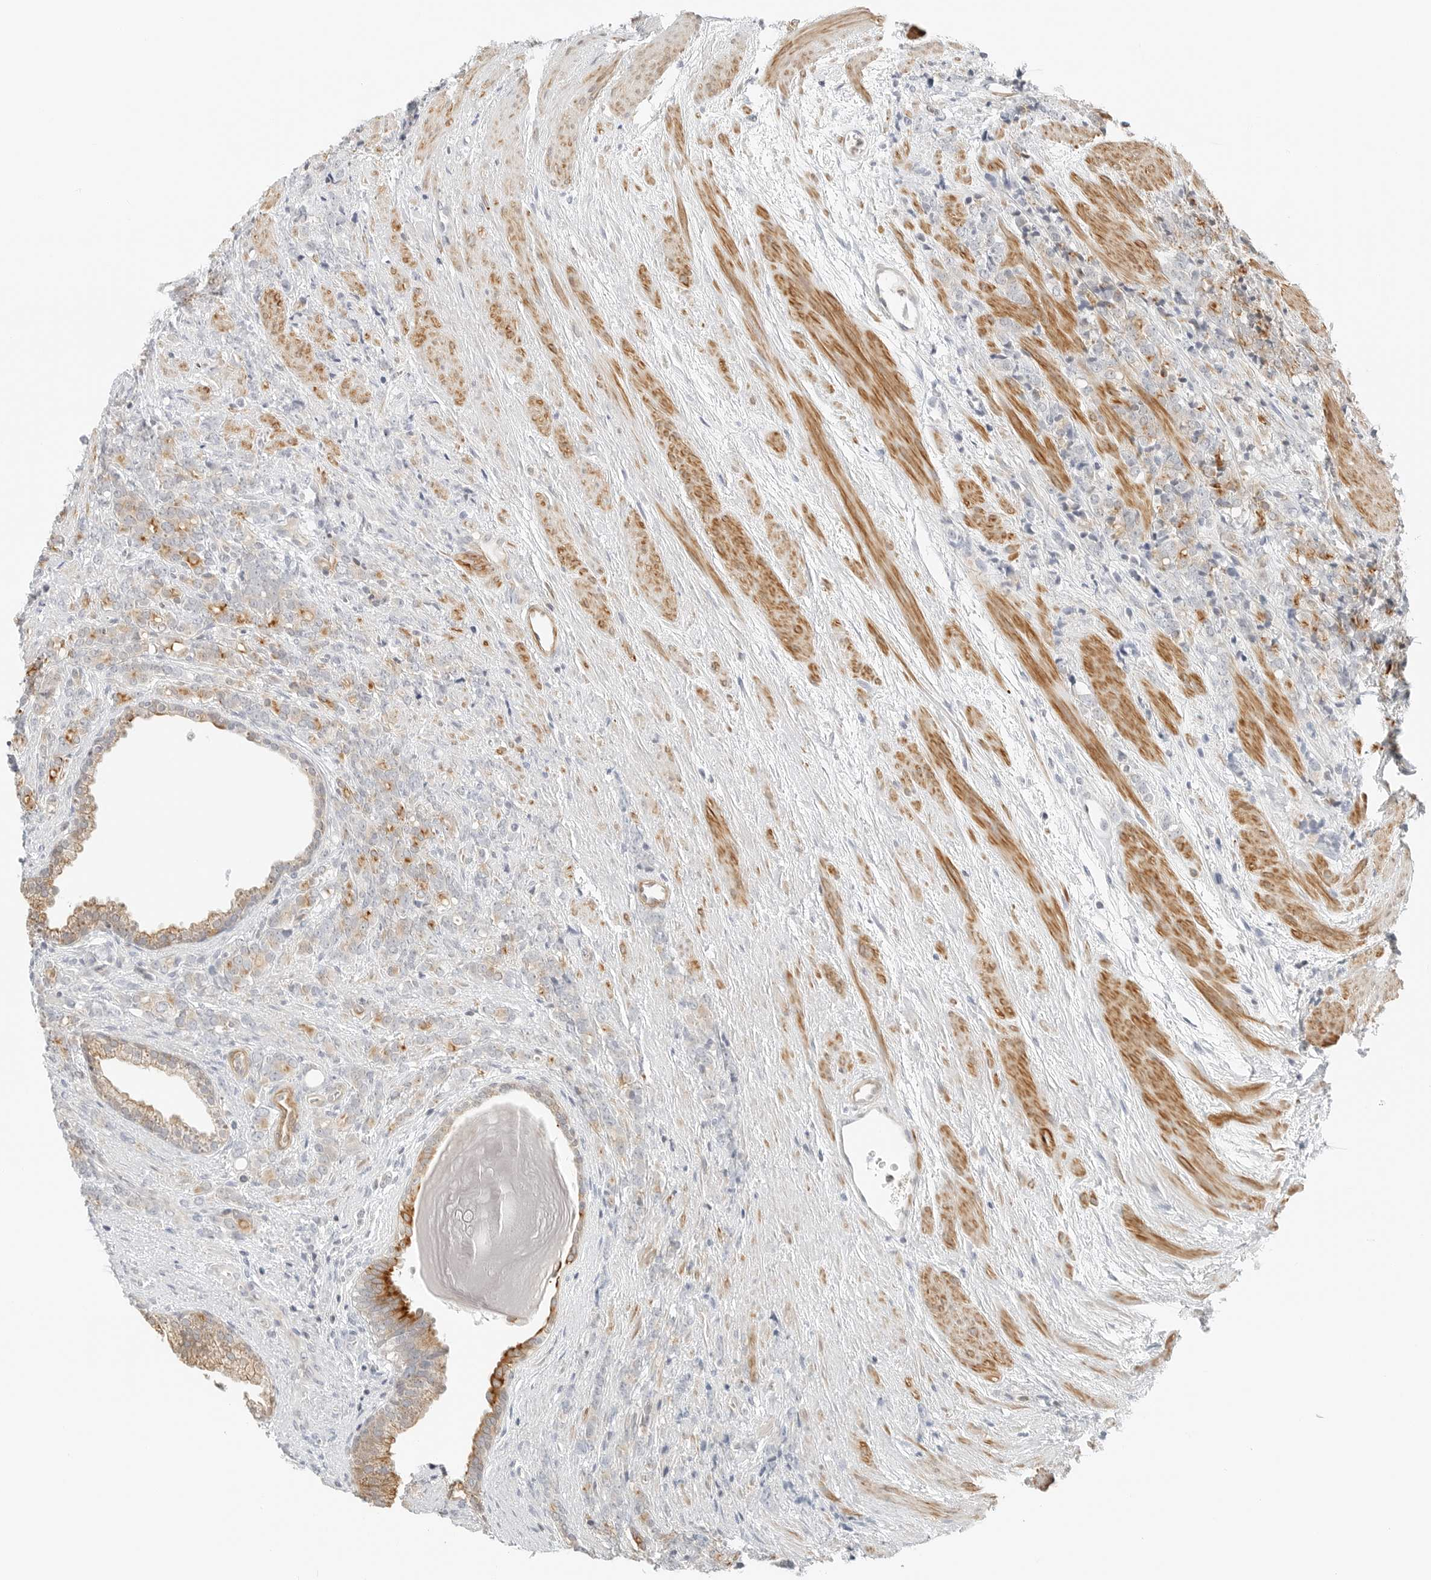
{"staining": {"intensity": "moderate", "quantity": "<25%", "location": "cytoplasmic/membranous"}, "tissue": "prostate cancer", "cell_type": "Tumor cells", "image_type": "cancer", "snomed": [{"axis": "morphology", "description": "Adenocarcinoma, High grade"}, {"axis": "topography", "description": "Prostate"}], "caption": "DAB immunohistochemical staining of adenocarcinoma (high-grade) (prostate) reveals moderate cytoplasmic/membranous protein staining in approximately <25% of tumor cells. (Brightfield microscopy of DAB IHC at high magnification).", "gene": "IQCC", "patient": {"sex": "male", "age": 62}}